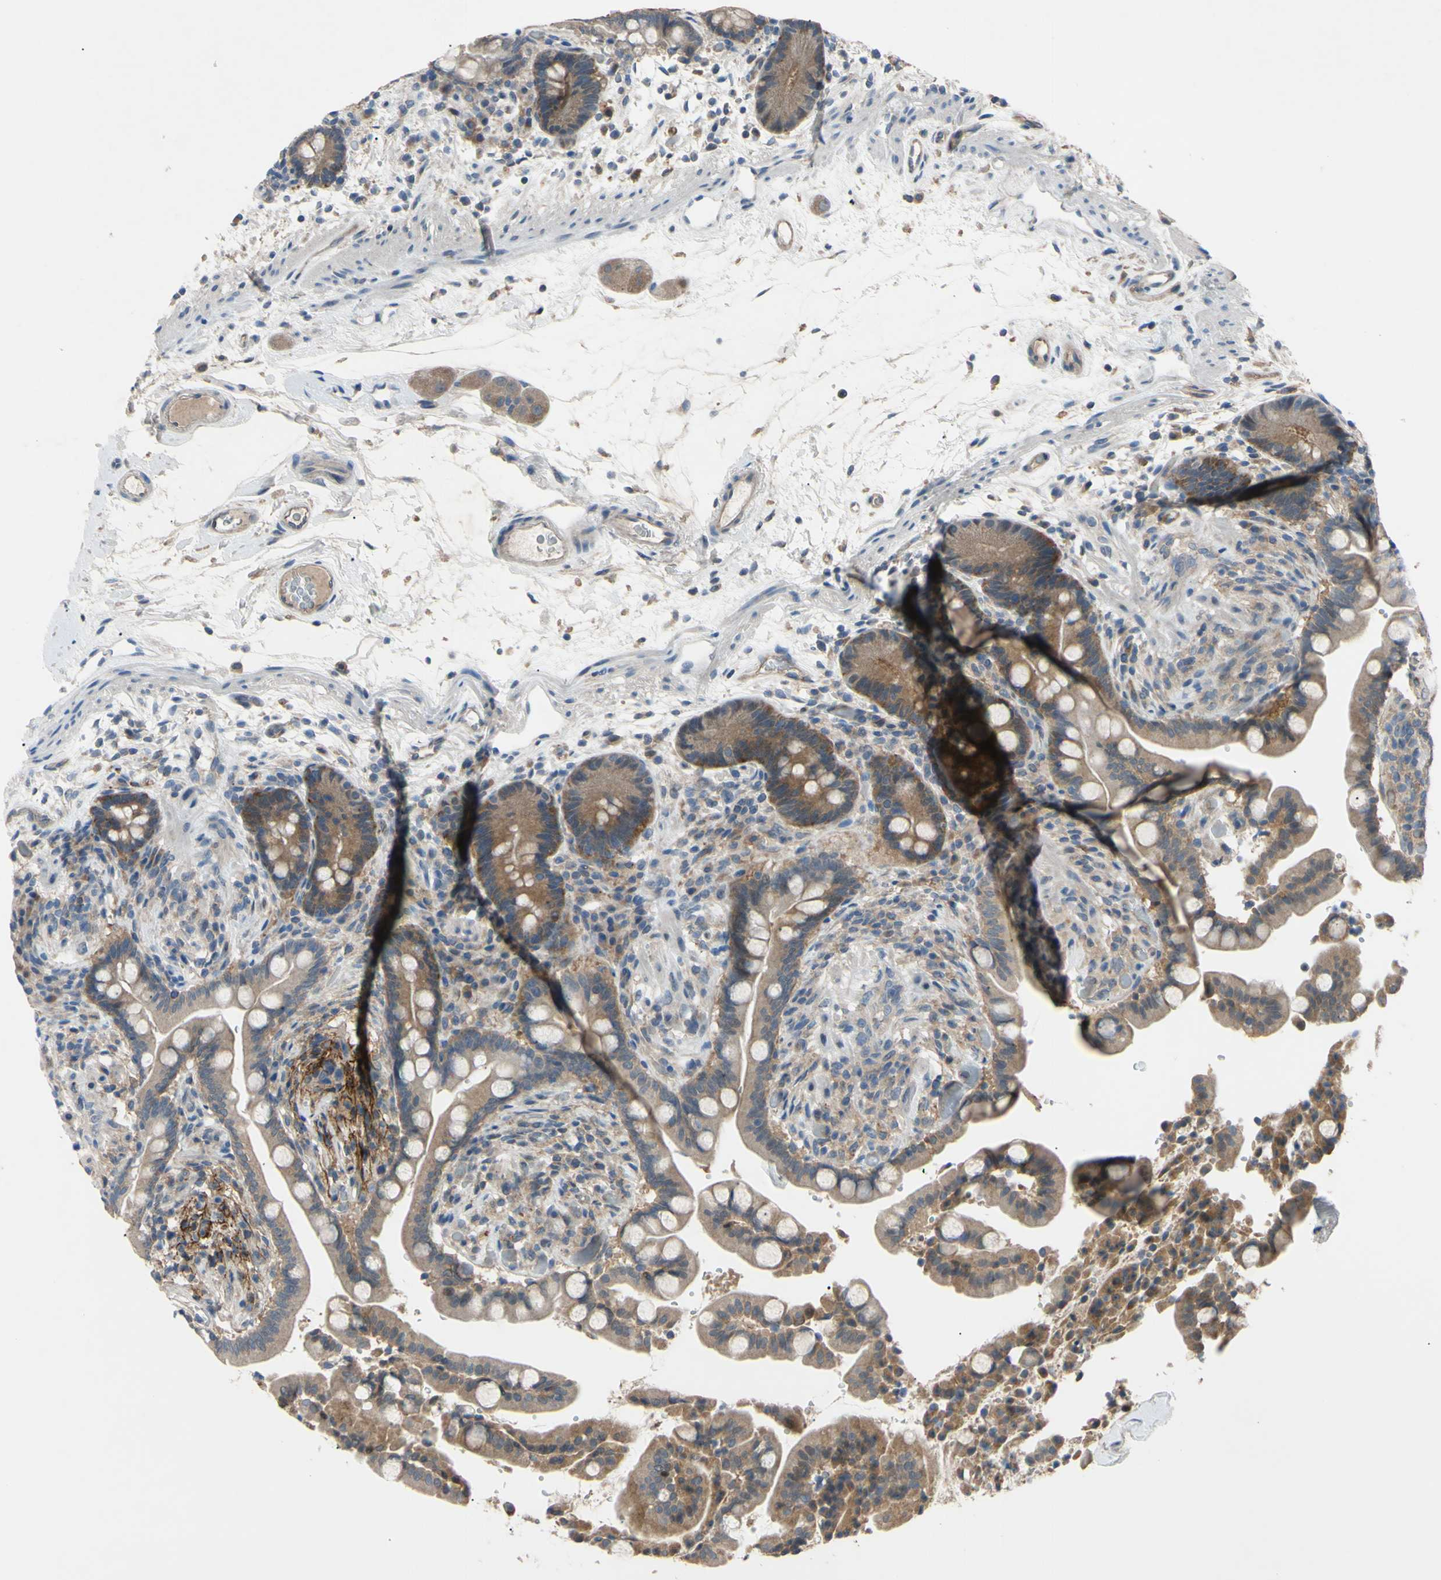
{"staining": {"intensity": "weak", "quantity": "25%-75%", "location": "cytoplasmic/membranous"}, "tissue": "colon", "cell_type": "Endothelial cells", "image_type": "normal", "snomed": [{"axis": "morphology", "description": "Normal tissue, NOS"}, {"axis": "topography", "description": "Colon"}], "caption": "Immunohistochemical staining of normal human colon reveals weak cytoplasmic/membranous protein expression in approximately 25%-75% of endothelial cells.", "gene": "HILPDA", "patient": {"sex": "male", "age": 73}}